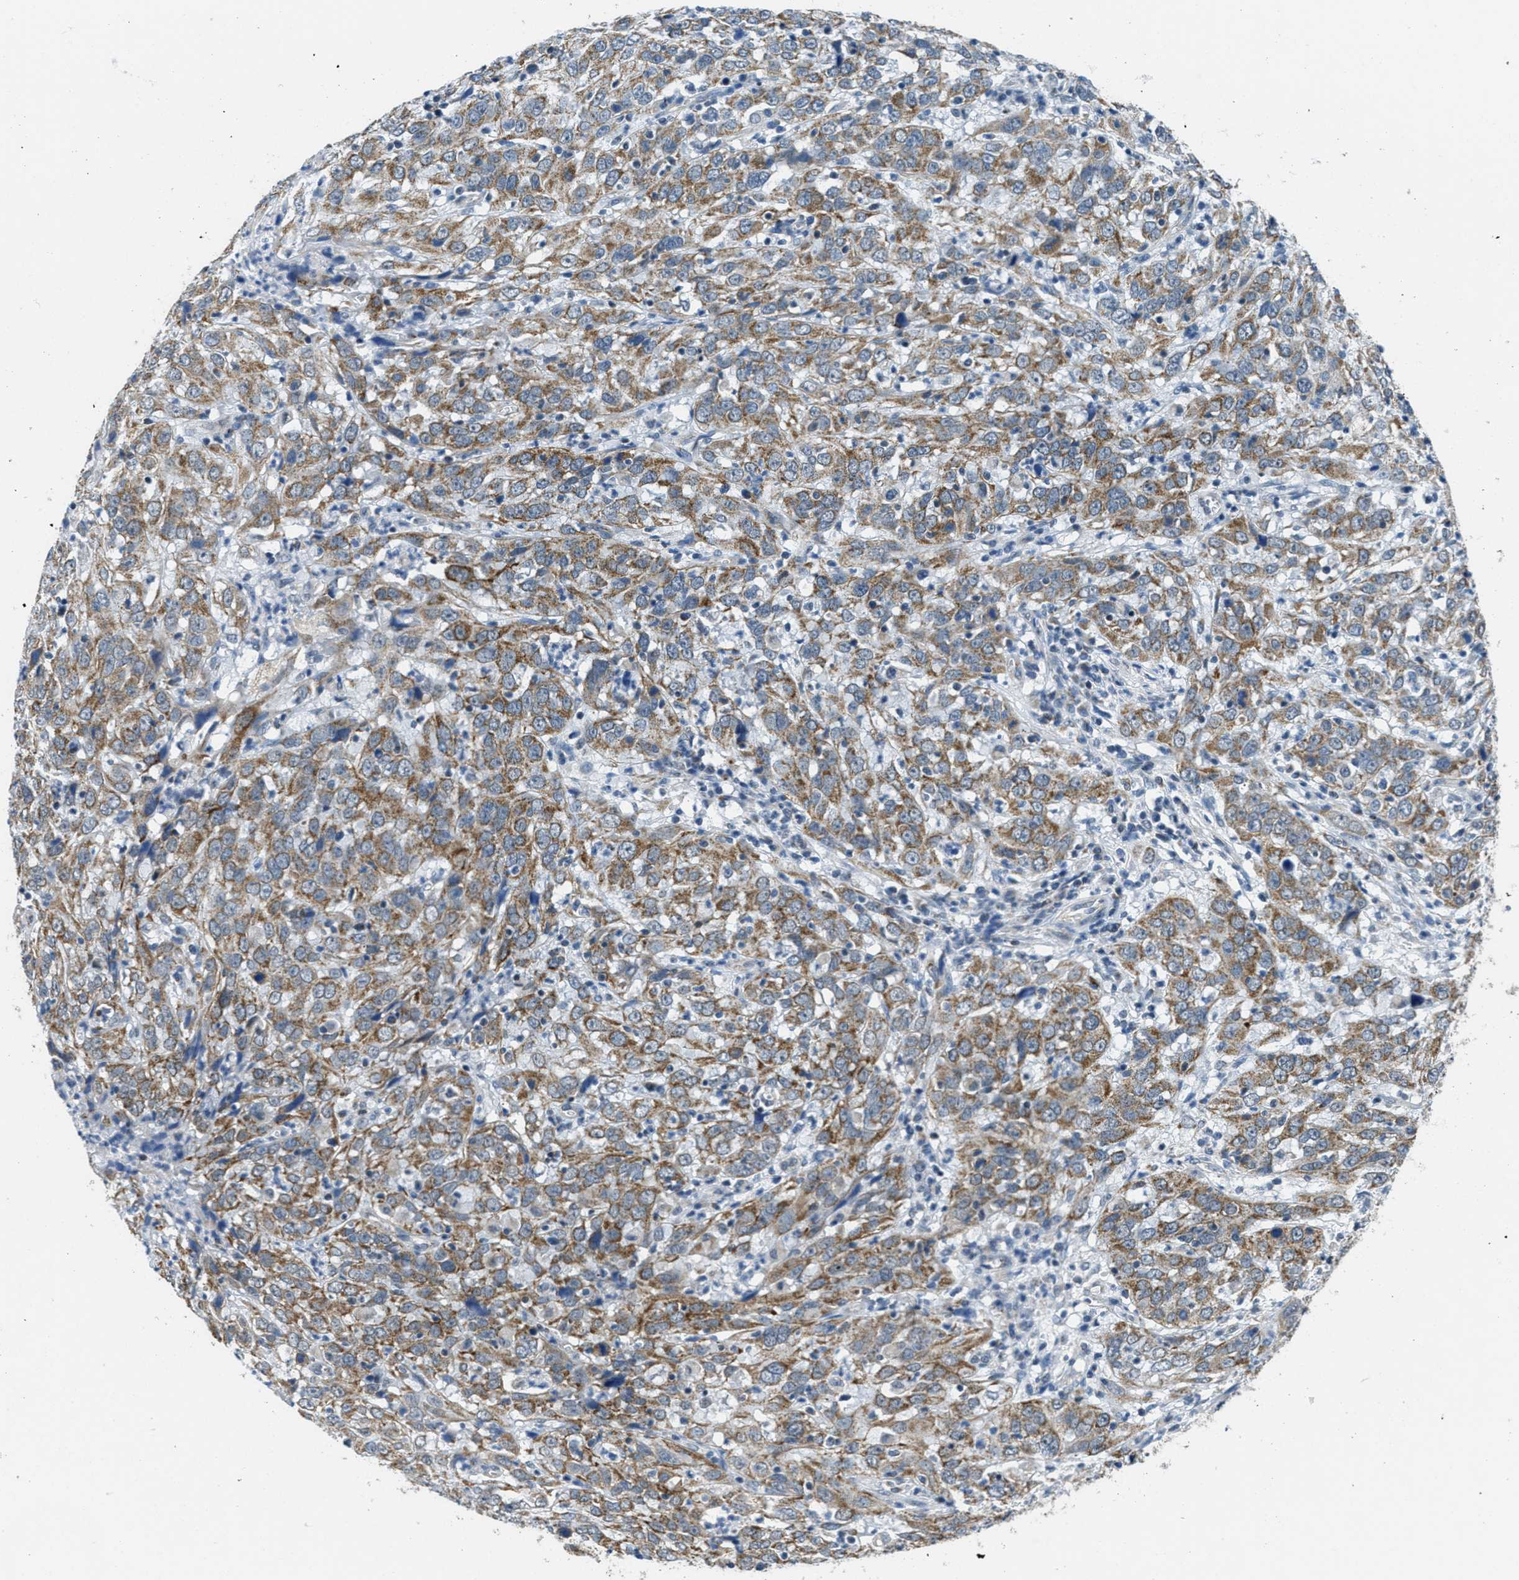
{"staining": {"intensity": "moderate", "quantity": ">75%", "location": "cytoplasmic/membranous"}, "tissue": "cervical cancer", "cell_type": "Tumor cells", "image_type": "cancer", "snomed": [{"axis": "morphology", "description": "Squamous cell carcinoma, NOS"}, {"axis": "topography", "description": "Cervix"}], "caption": "Brown immunohistochemical staining in human cervical squamous cell carcinoma exhibits moderate cytoplasmic/membranous positivity in approximately >75% of tumor cells.", "gene": "TOMM70", "patient": {"sex": "female", "age": 32}}